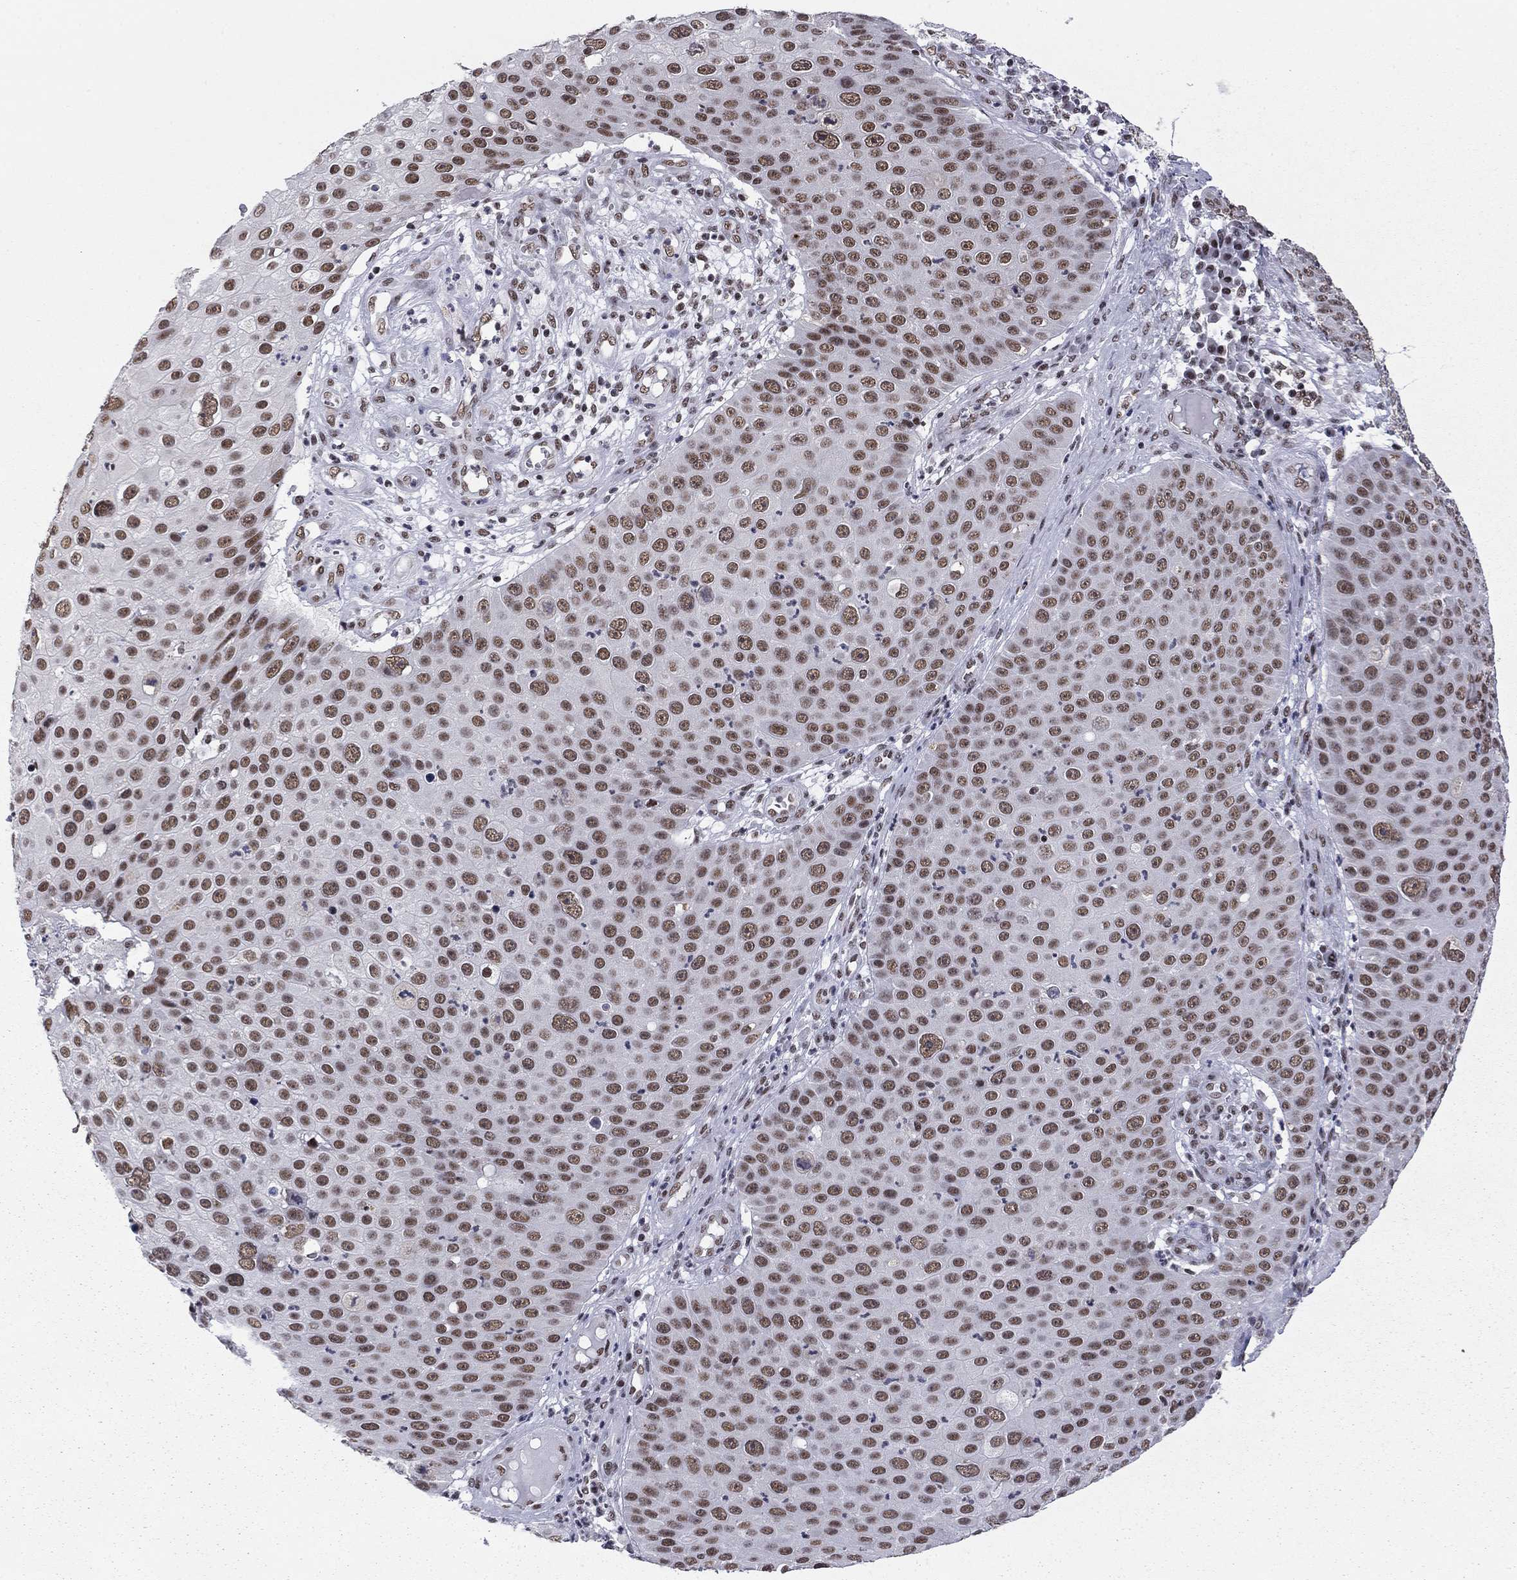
{"staining": {"intensity": "moderate", "quantity": ">75%", "location": "nuclear"}, "tissue": "skin cancer", "cell_type": "Tumor cells", "image_type": "cancer", "snomed": [{"axis": "morphology", "description": "Squamous cell carcinoma, NOS"}, {"axis": "topography", "description": "Skin"}], "caption": "Skin squamous cell carcinoma tissue exhibits moderate nuclear positivity in about >75% of tumor cells, visualized by immunohistochemistry.", "gene": "ETV5", "patient": {"sex": "male", "age": 71}}